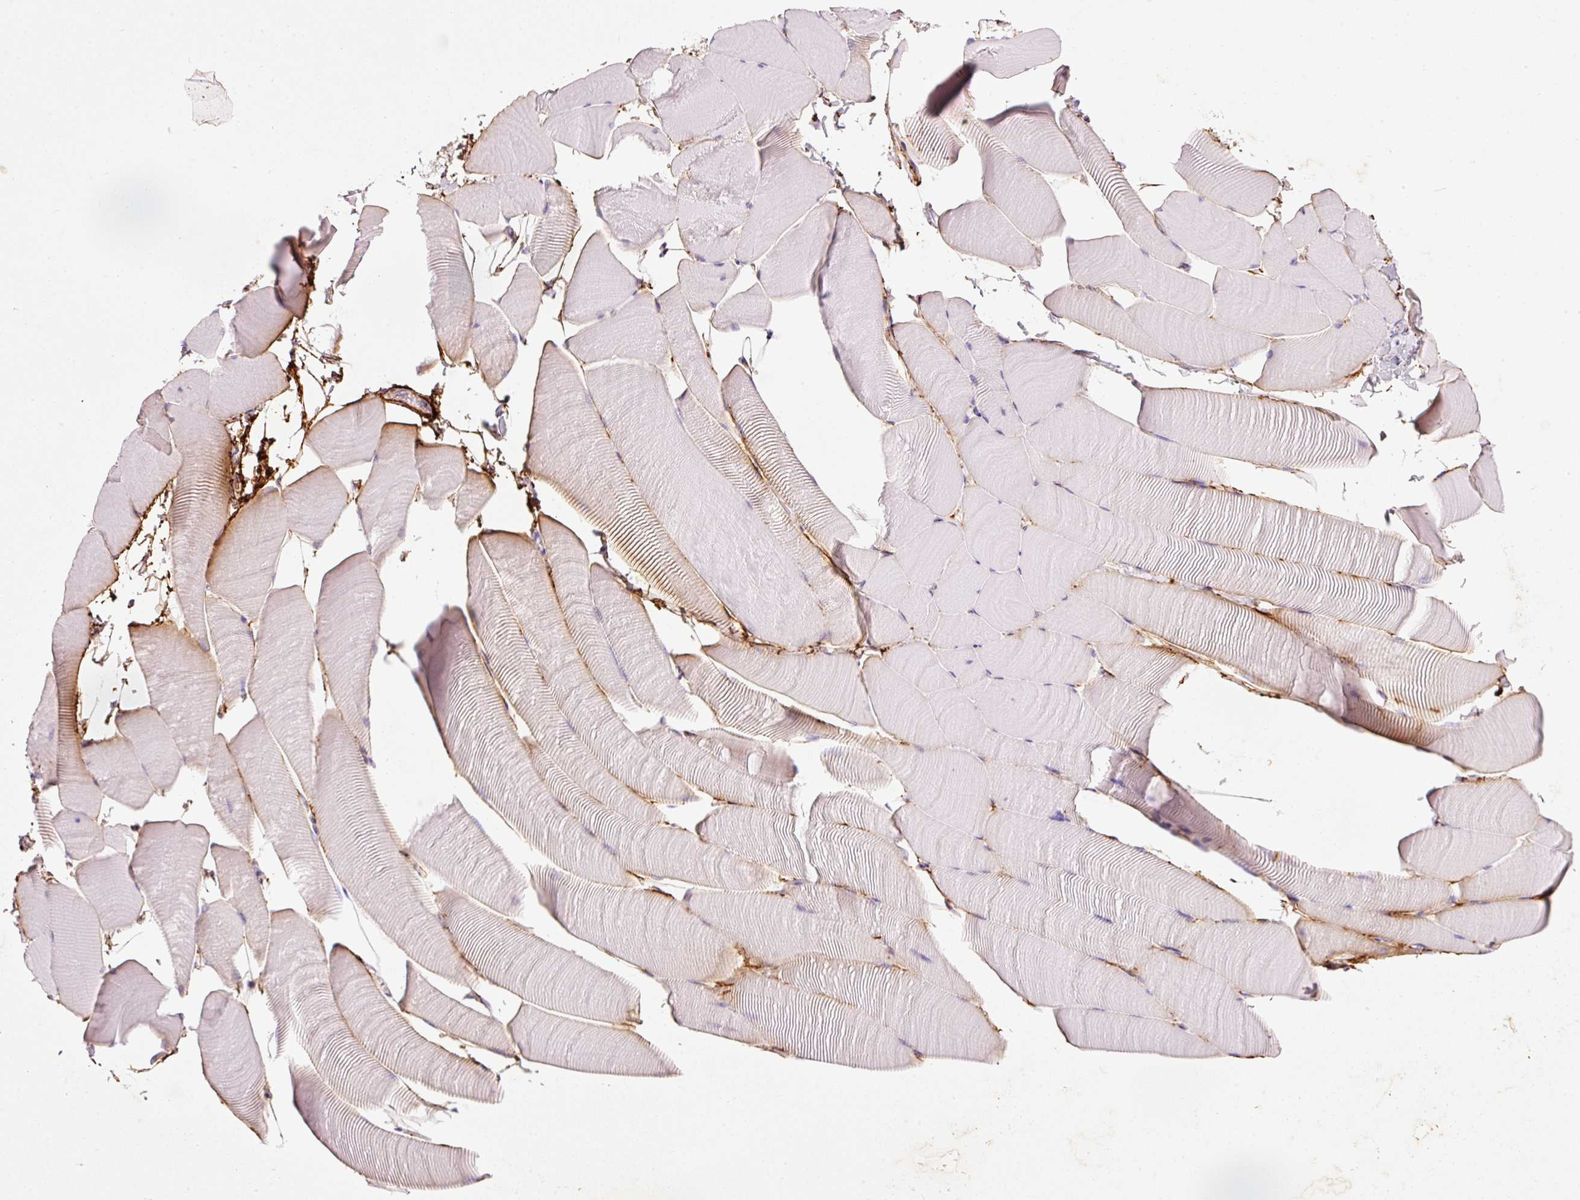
{"staining": {"intensity": "negative", "quantity": "none", "location": "none"}, "tissue": "skeletal muscle", "cell_type": "Myocytes", "image_type": "normal", "snomed": [{"axis": "morphology", "description": "Normal tissue, NOS"}, {"axis": "topography", "description": "Skeletal muscle"}], "caption": "Immunohistochemistry histopathology image of unremarkable human skeletal muscle stained for a protein (brown), which demonstrates no expression in myocytes.", "gene": "MFAP4", "patient": {"sex": "male", "age": 25}}